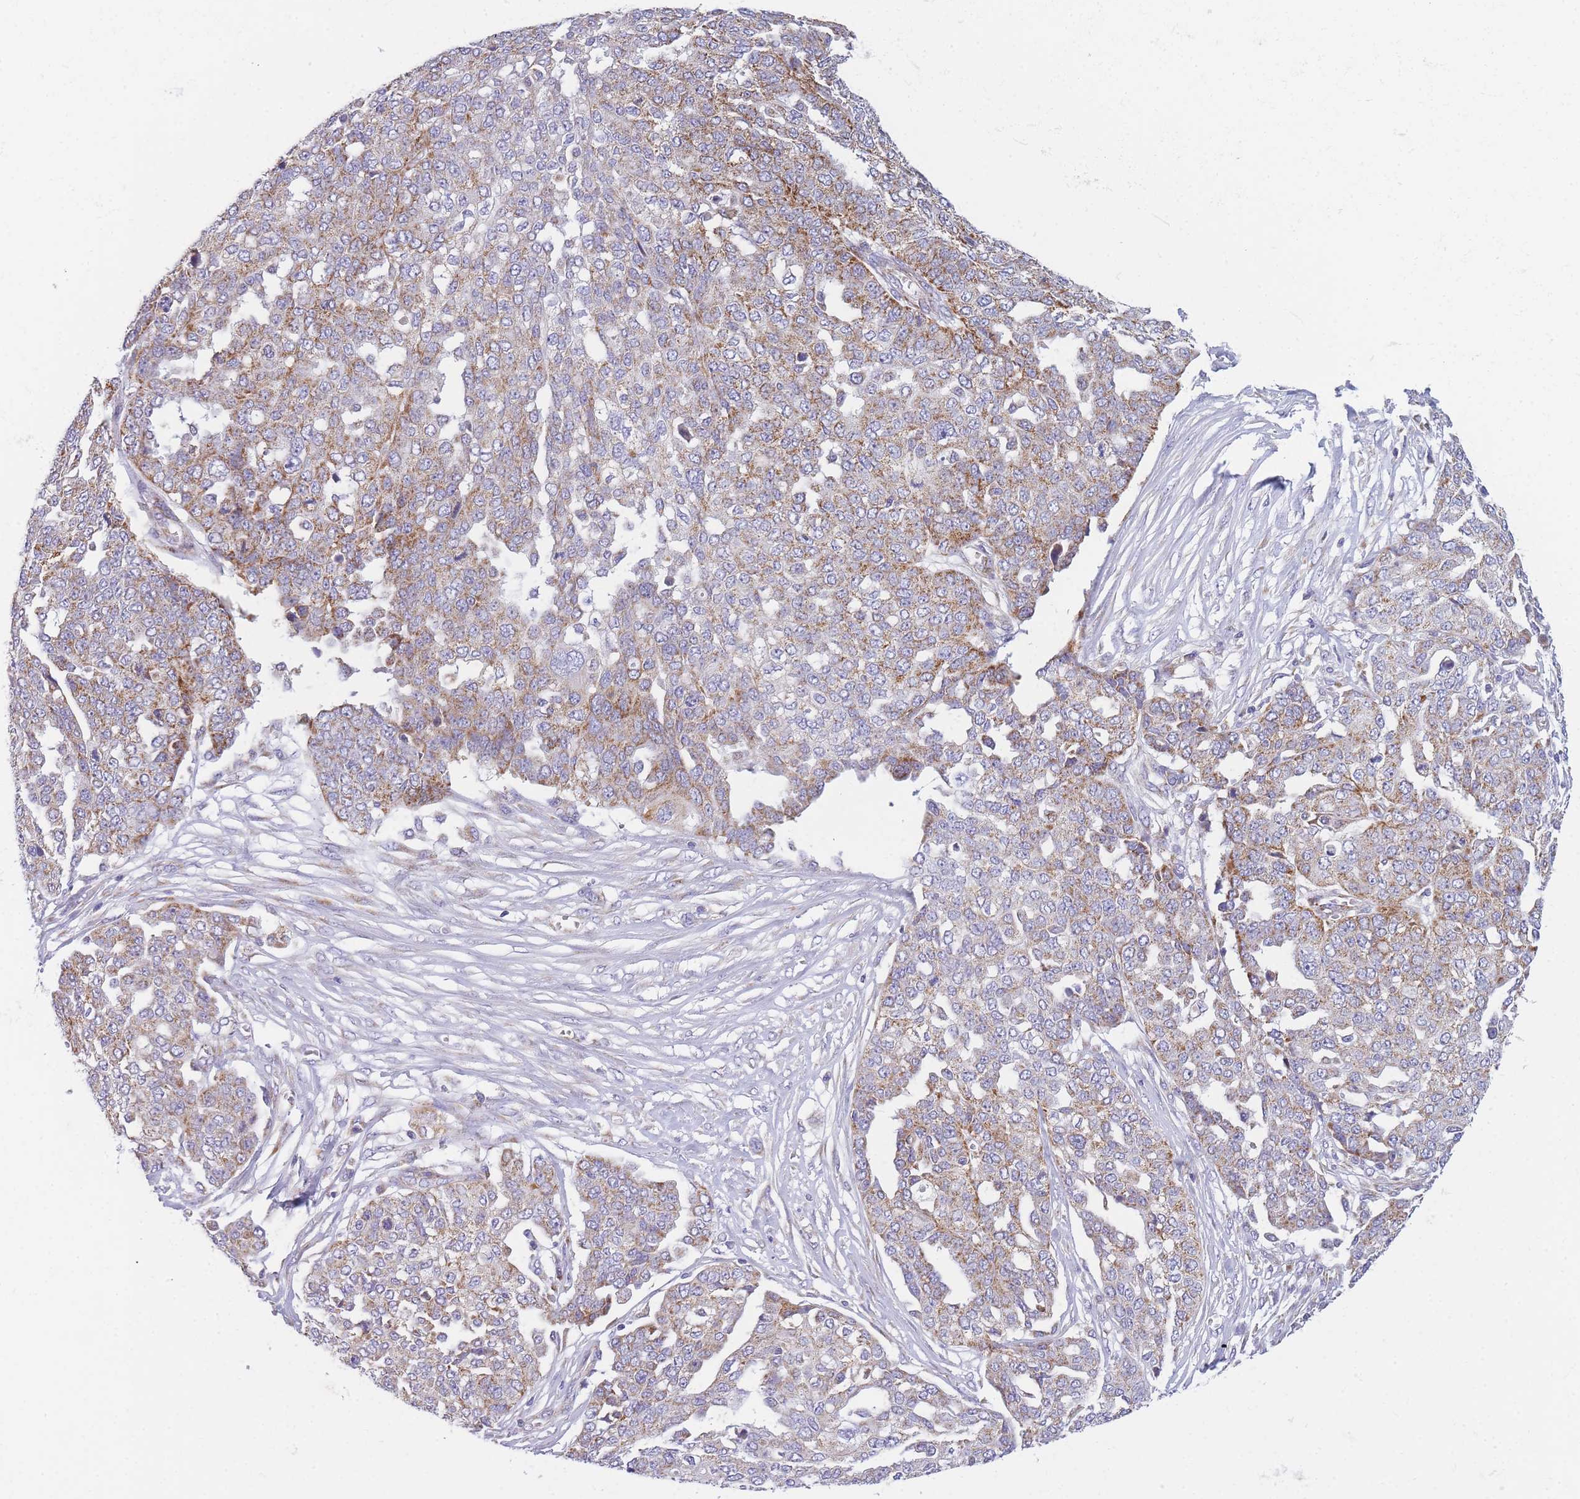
{"staining": {"intensity": "moderate", "quantity": "25%-75%", "location": "cytoplasmic/membranous"}, "tissue": "ovarian cancer", "cell_type": "Tumor cells", "image_type": "cancer", "snomed": [{"axis": "morphology", "description": "Cystadenocarcinoma, serous, NOS"}, {"axis": "topography", "description": "Soft tissue"}, {"axis": "topography", "description": "Ovary"}], "caption": "Immunohistochemical staining of ovarian serous cystadenocarcinoma demonstrates medium levels of moderate cytoplasmic/membranous positivity in approximately 25%-75% of tumor cells.", "gene": "MRPS11", "patient": {"sex": "female", "age": 57}}